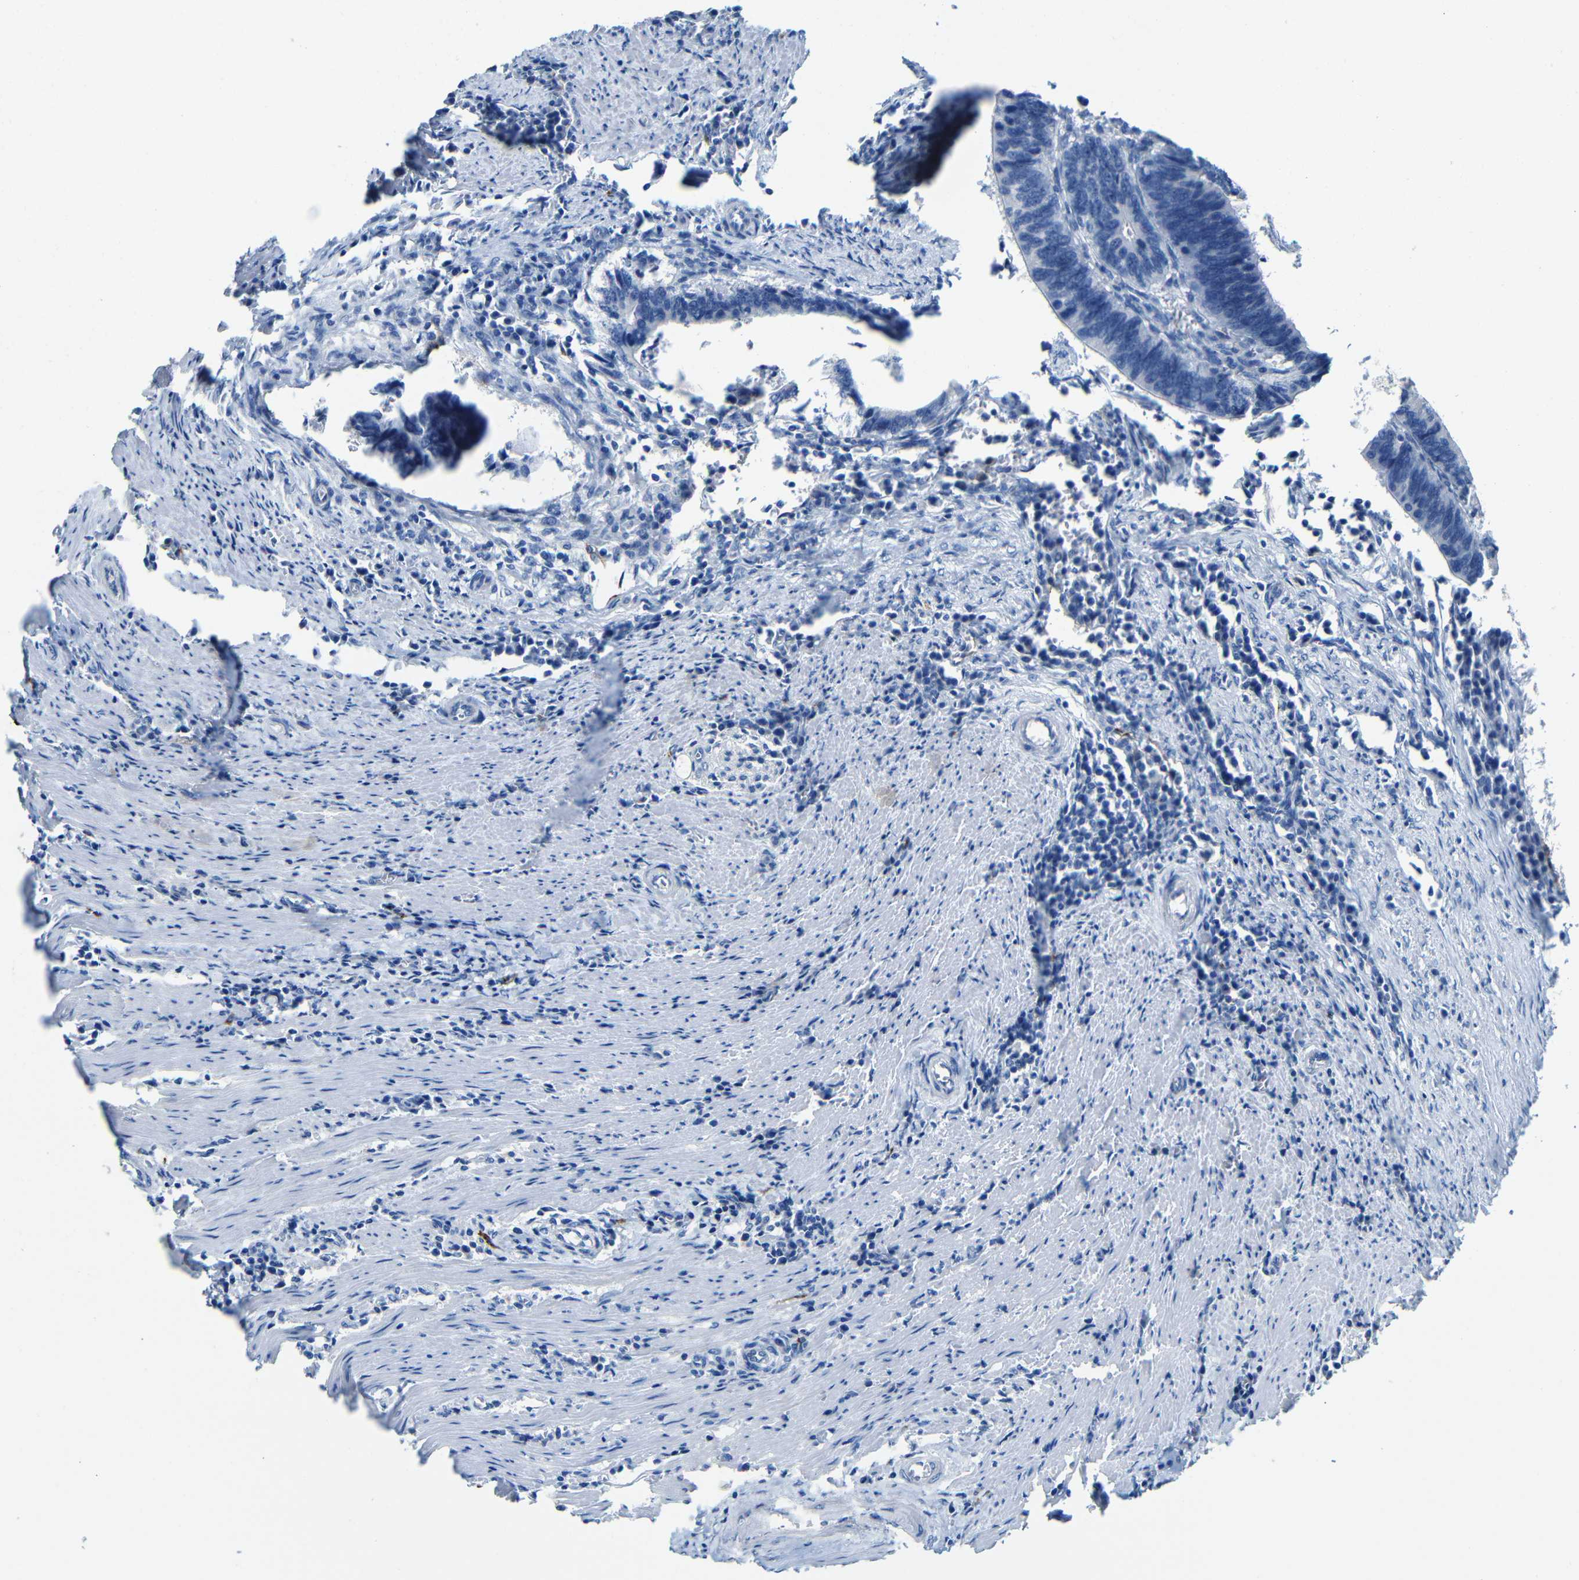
{"staining": {"intensity": "negative", "quantity": "none", "location": "none"}, "tissue": "colorectal cancer", "cell_type": "Tumor cells", "image_type": "cancer", "snomed": [{"axis": "morphology", "description": "Adenocarcinoma, NOS"}, {"axis": "topography", "description": "Colon"}], "caption": "This histopathology image is of colorectal cancer (adenocarcinoma) stained with immunohistochemistry (IHC) to label a protein in brown with the nuclei are counter-stained blue. There is no positivity in tumor cells.", "gene": "ACKR2", "patient": {"sex": "male", "age": 72}}